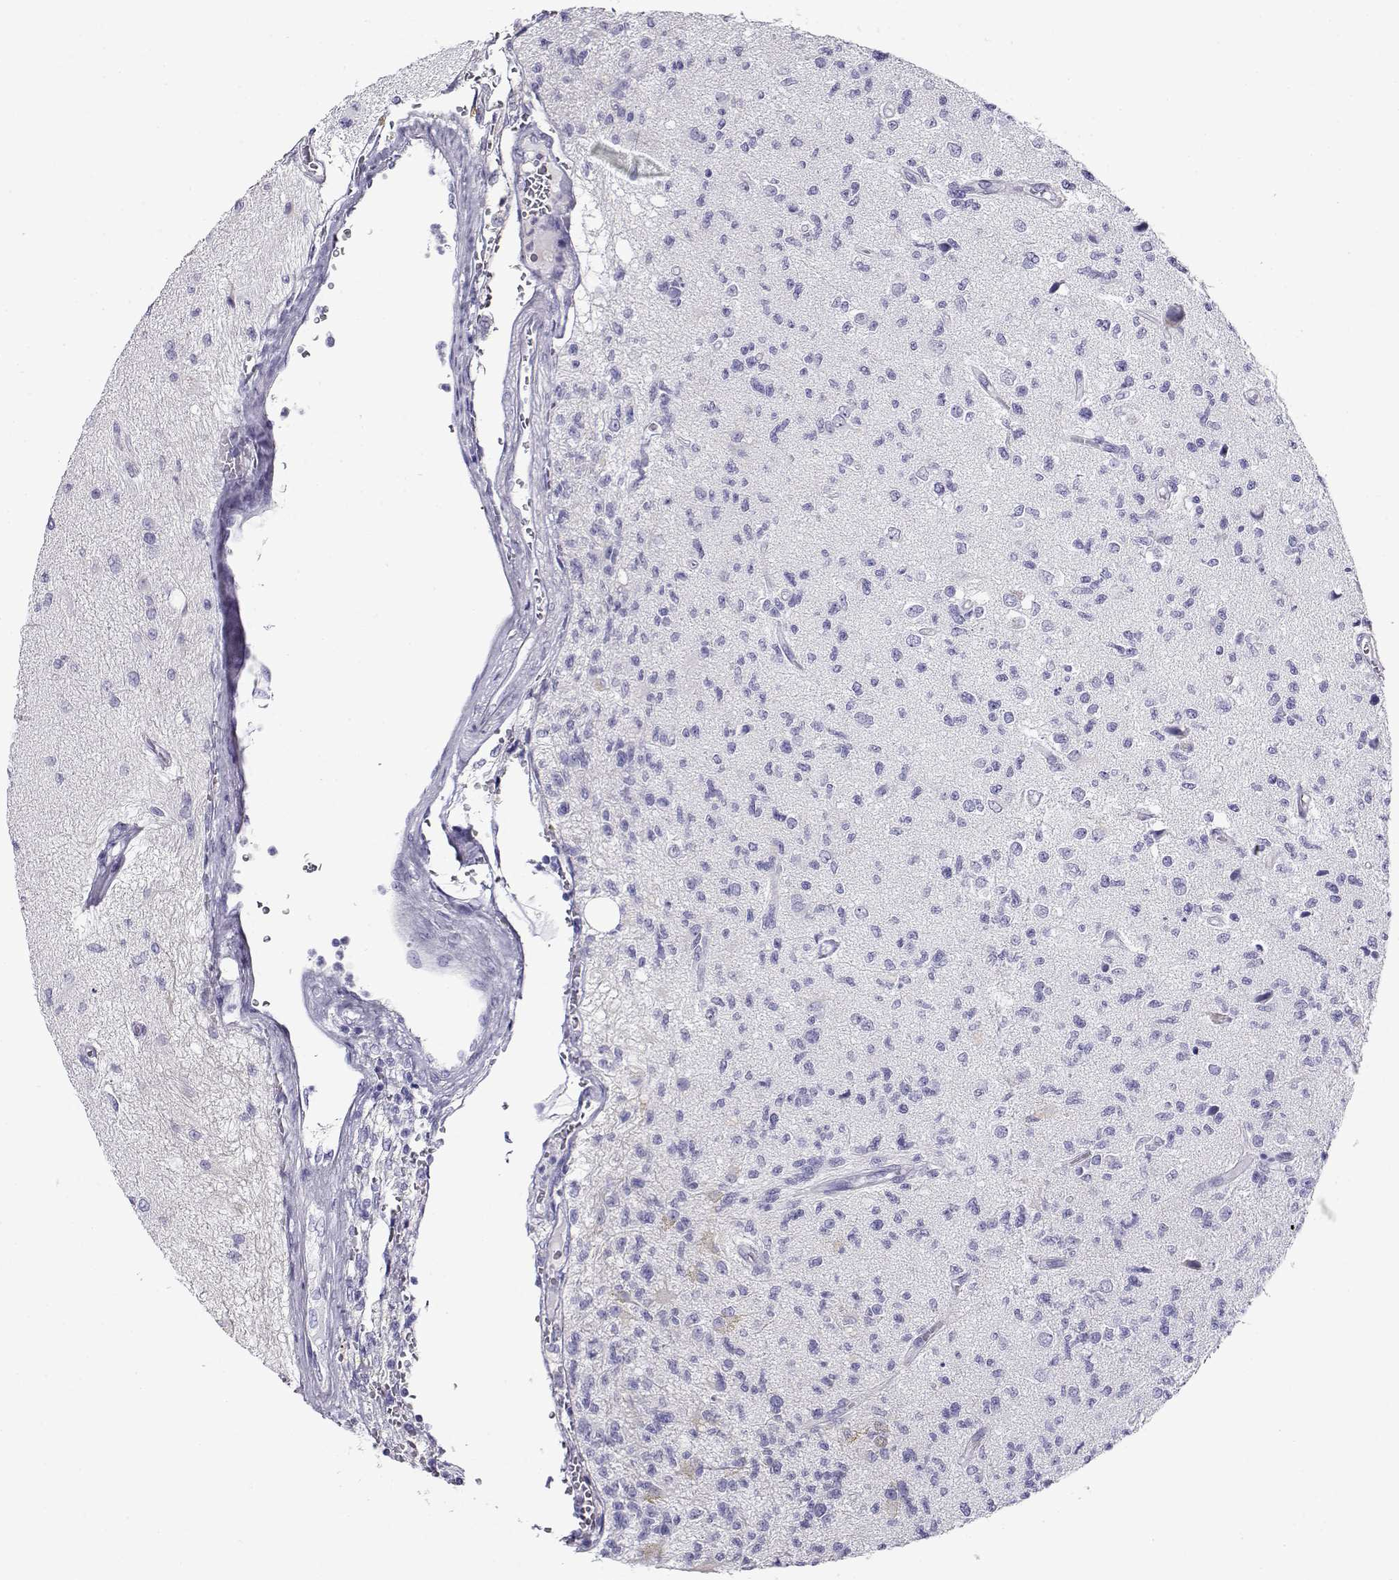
{"staining": {"intensity": "negative", "quantity": "none", "location": "none"}, "tissue": "glioma", "cell_type": "Tumor cells", "image_type": "cancer", "snomed": [{"axis": "morphology", "description": "Glioma, malignant, High grade"}, {"axis": "topography", "description": "Brain"}], "caption": "IHC of glioma displays no expression in tumor cells. (Stains: DAB immunohistochemistry with hematoxylin counter stain, Microscopy: brightfield microscopy at high magnification).", "gene": "CABS1", "patient": {"sex": "male", "age": 56}}